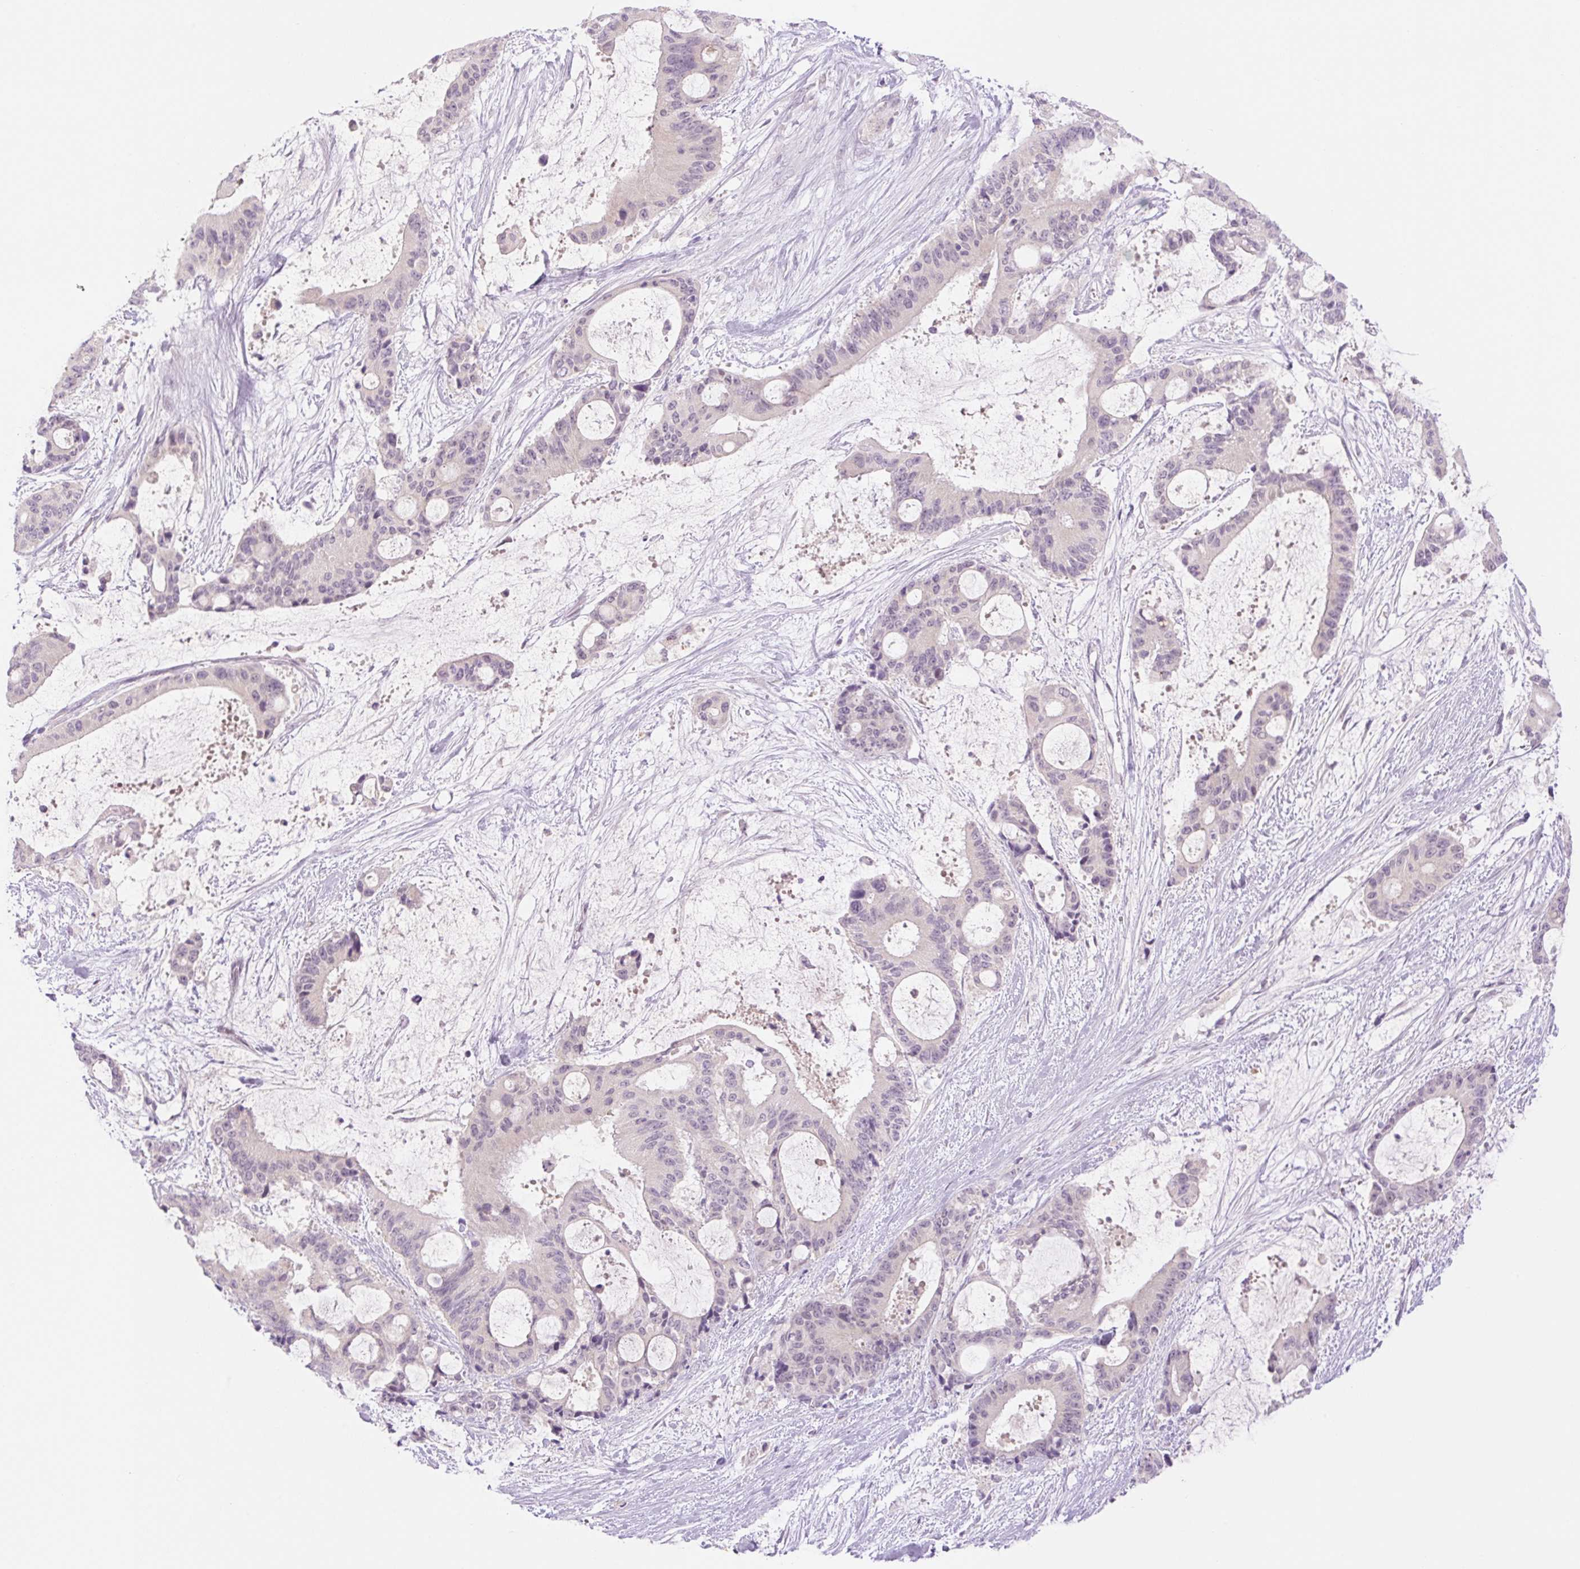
{"staining": {"intensity": "negative", "quantity": "none", "location": "none"}, "tissue": "liver cancer", "cell_type": "Tumor cells", "image_type": "cancer", "snomed": [{"axis": "morphology", "description": "Normal tissue, NOS"}, {"axis": "morphology", "description": "Cholangiocarcinoma"}, {"axis": "topography", "description": "Liver"}, {"axis": "topography", "description": "Peripheral nerve tissue"}], "caption": "IHC photomicrograph of liver cholangiocarcinoma stained for a protein (brown), which reveals no positivity in tumor cells.", "gene": "SPRYD4", "patient": {"sex": "female", "age": 73}}